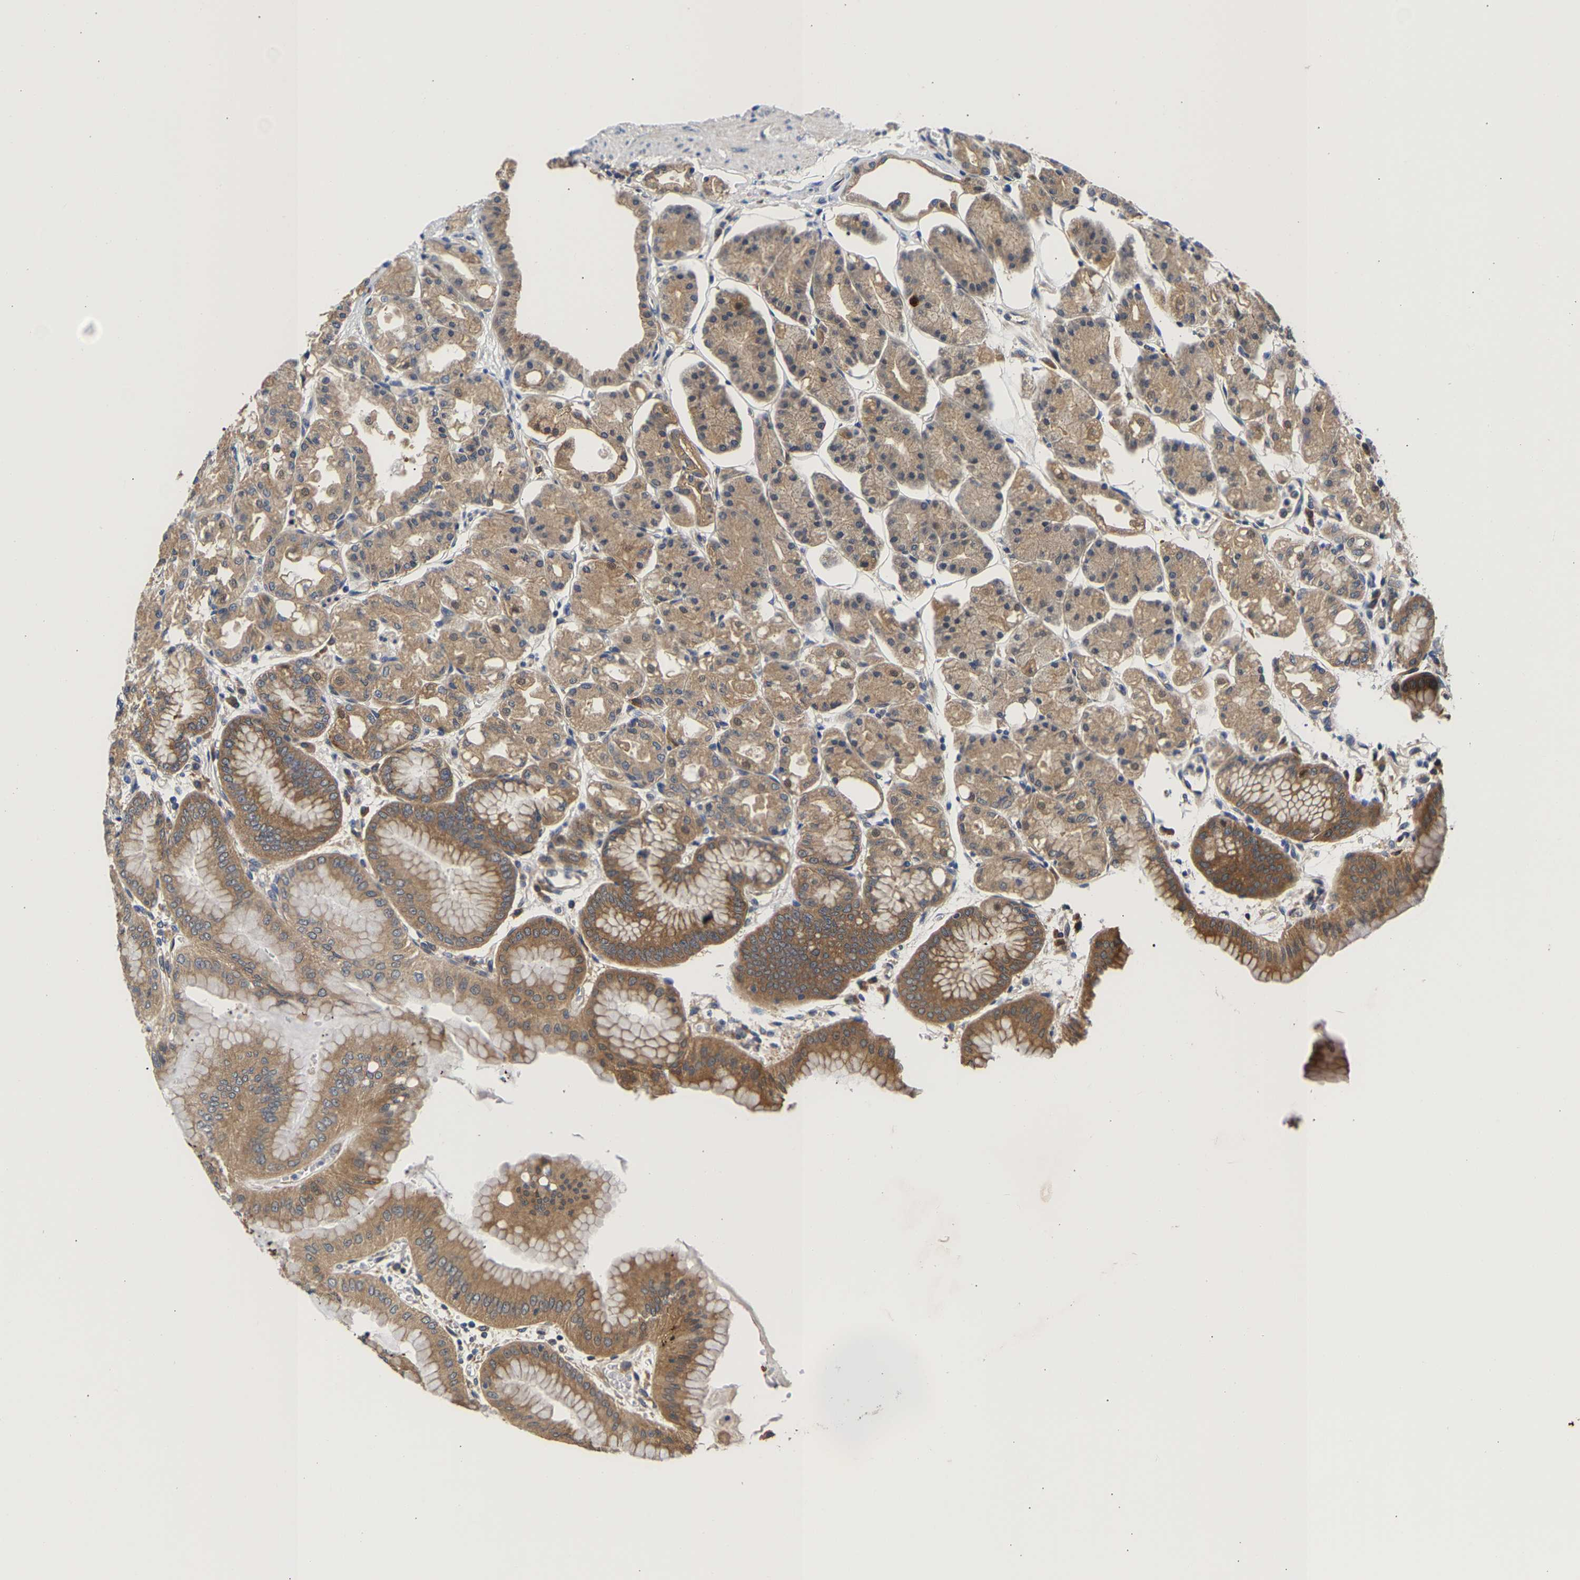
{"staining": {"intensity": "moderate", "quantity": ">75%", "location": "cytoplasmic/membranous"}, "tissue": "stomach", "cell_type": "Glandular cells", "image_type": "normal", "snomed": [{"axis": "morphology", "description": "Normal tissue, NOS"}, {"axis": "topography", "description": "Stomach, lower"}], "caption": "A photomicrograph of human stomach stained for a protein exhibits moderate cytoplasmic/membranous brown staining in glandular cells. The staining is performed using DAB brown chromogen to label protein expression. The nuclei are counter-stained blue using hematoxylin.", "gene": "CCDC6", "patient": {"sex": "male", "age": 71}}